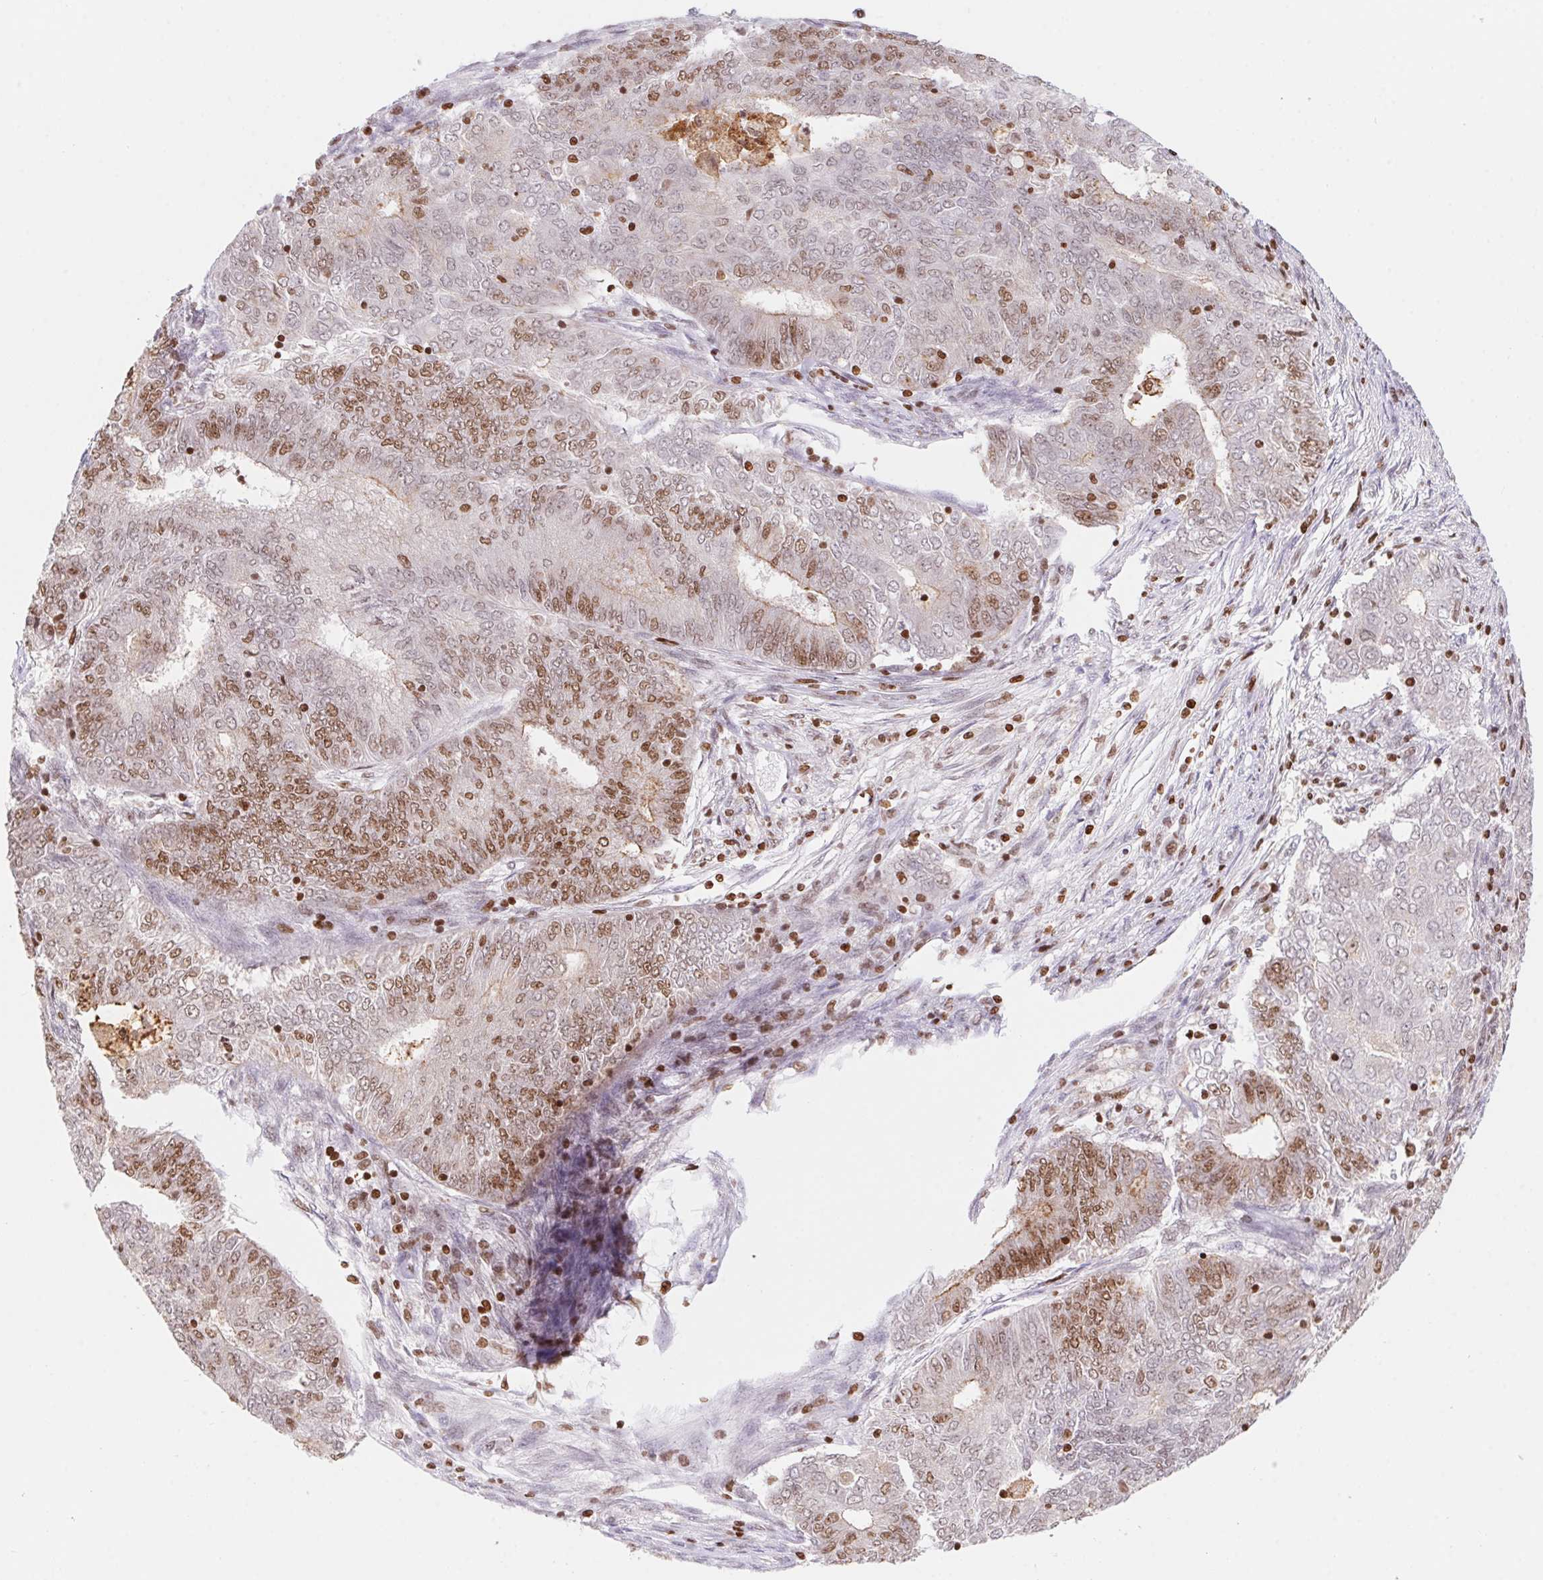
{"staining": {"intensity": "moderate", "quantity": "25%-75%", "location": "nuclear"}, "tissue": "endometrial cancer", "cell_type": "Tumor cells", "image_type": "cancer", "snomed": [{"axis": "morphology", "description": "Adenocarcinoma, NOS"}, {"axis": "topography", "description": "Endometrium"}], "caption": "DAB (3,3'-diaminobenzidine) immunohistochemical staining of human endometrial cancer reveals moderate nuclear protein expression in approximately 25%-75% of tumor cells. The staining is performed using DAB (3,3'-diaminobenzidine) brown chromogen to label protein expression. The nuclei are counter-stained blue using hematoxylin.", "gene": "POLD3", "patient": {"sex": "female", "age": 62}}